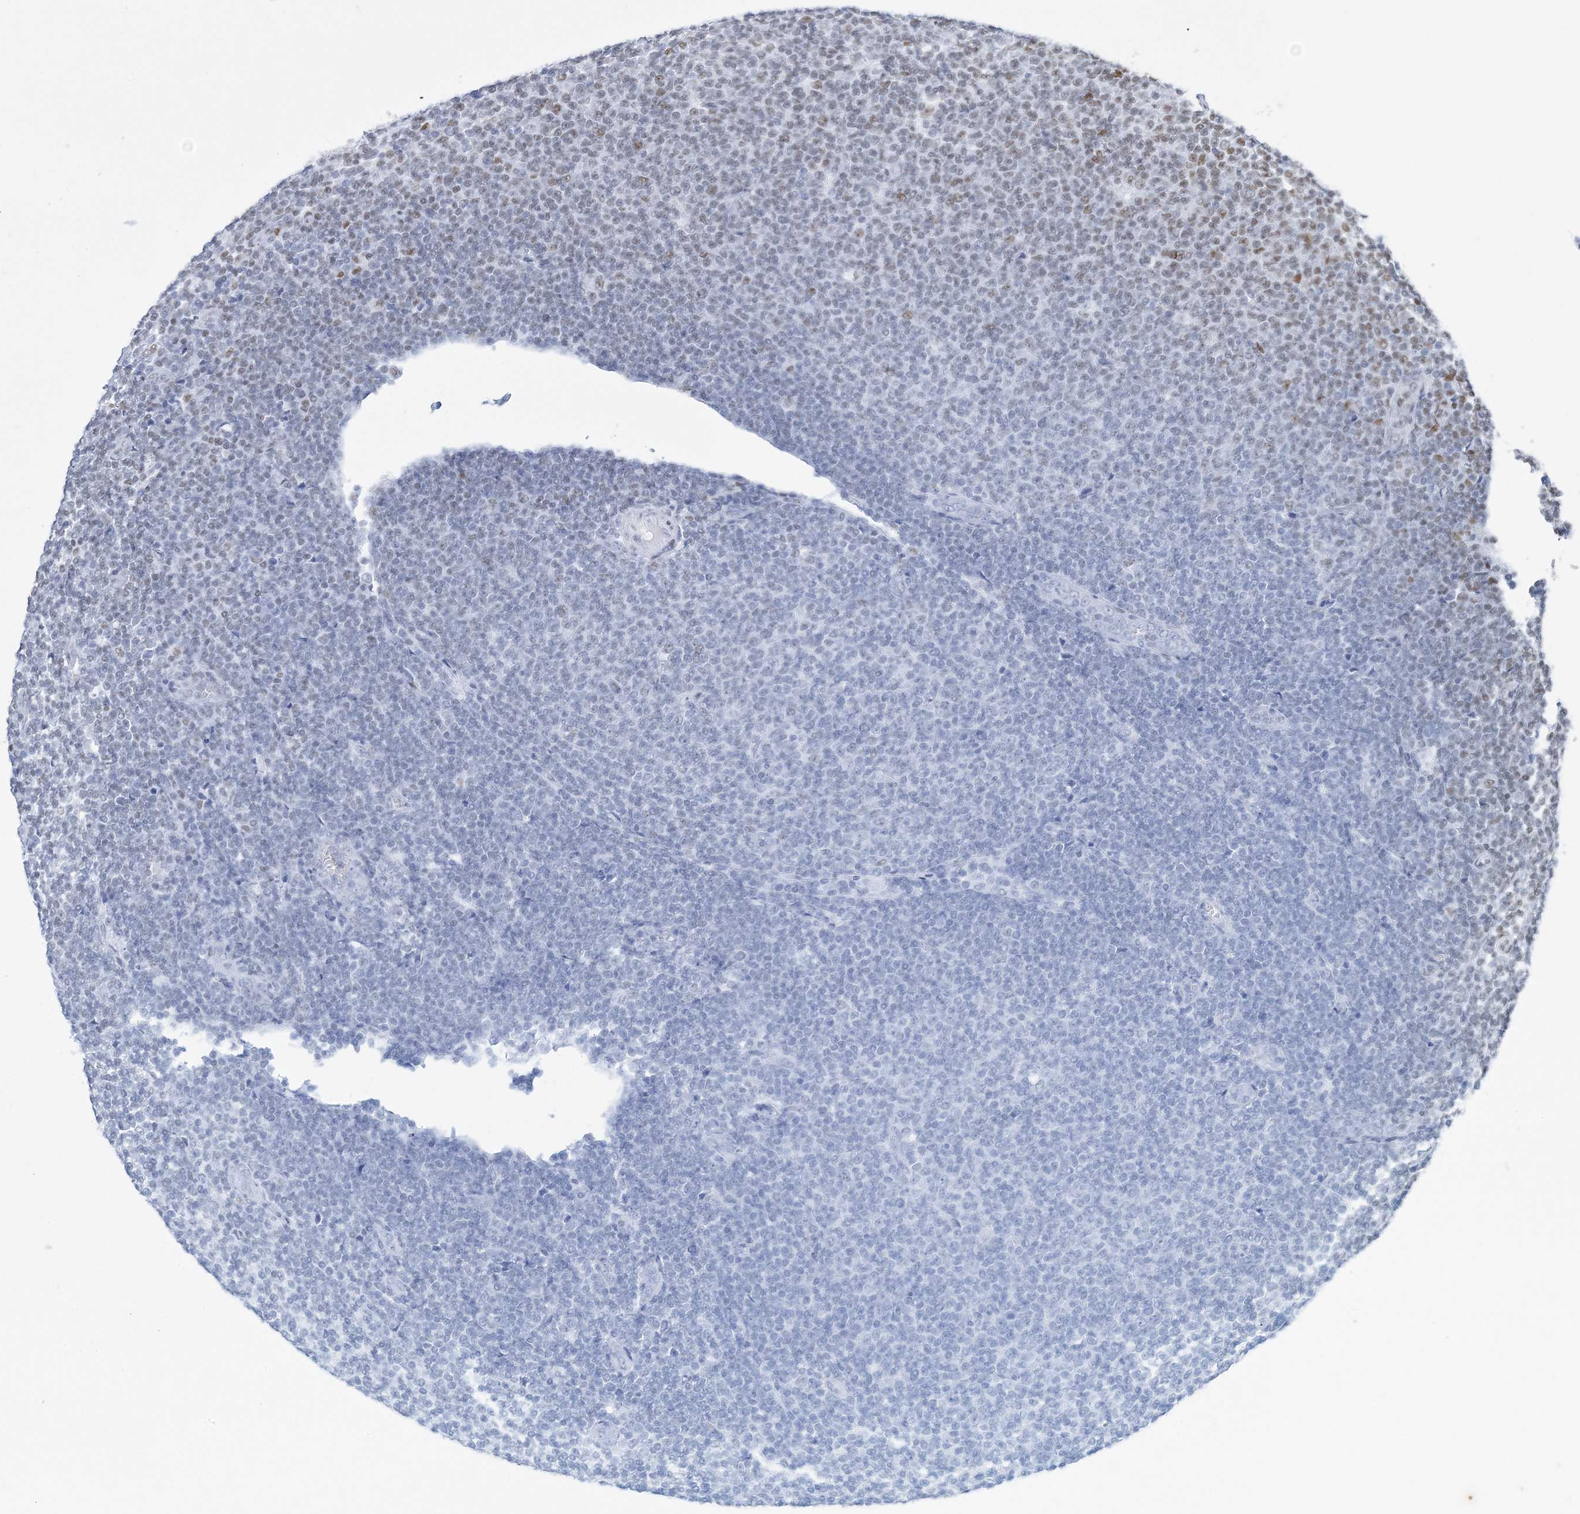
{"staining": {"intensity": "weak", "quantity": "<25%", "location": "nuclear"}, "tissue": "lymphoma", "cell_type": "Tumor cells", "image_type": "cancer", "snomed": [{"axis": "morphology", "description": "Malignant lymphoma, non-Hodgkin's type, Low grade"}, {"axis": "topography", "description": "Lymph node"}], "caption": "Lymphoma was stained to show a protein in brown. There is no significant expression in tumor cells.", "gene": "ZBTB7A", "patient": {"sex": "male", "age": 66}}